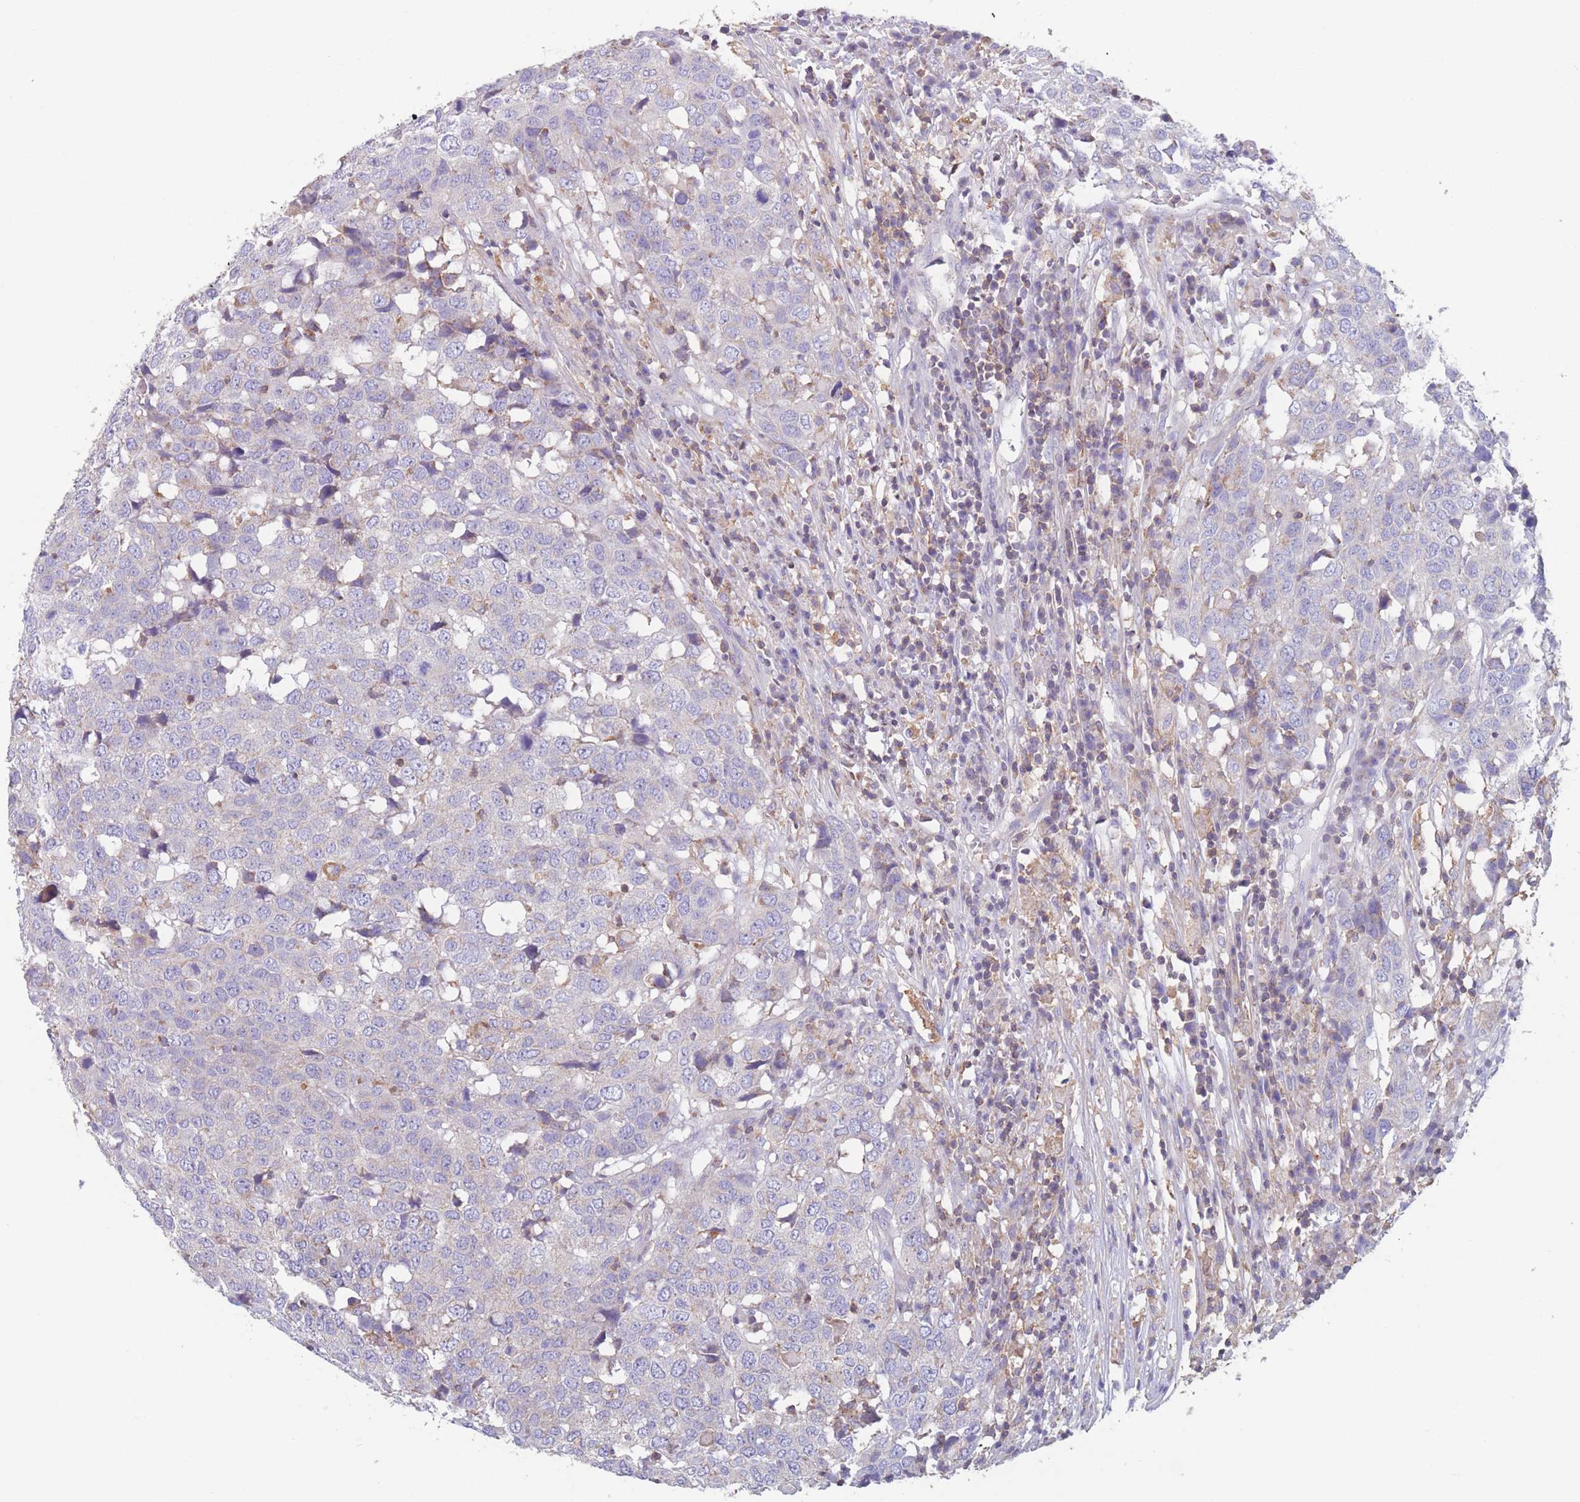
{"staining": {"intensity": "negative", "quantity": "none", "location": "none"}, "tissue": "head and neck cancer", "cell_type": "Tumor cells", "image_type": "cancer", "snomed": [{"axis": "morphology", "description": "Squamous cell carcinoma, NOS"}, {"axis": "topography", "description": "Head-Neck"}], "caption": "Tumor cells are negative for protein expression in human head and neck squamous cell carcinoma.", "gene": "ADH1A", "patient": {"sex": "male", "age": 66}}